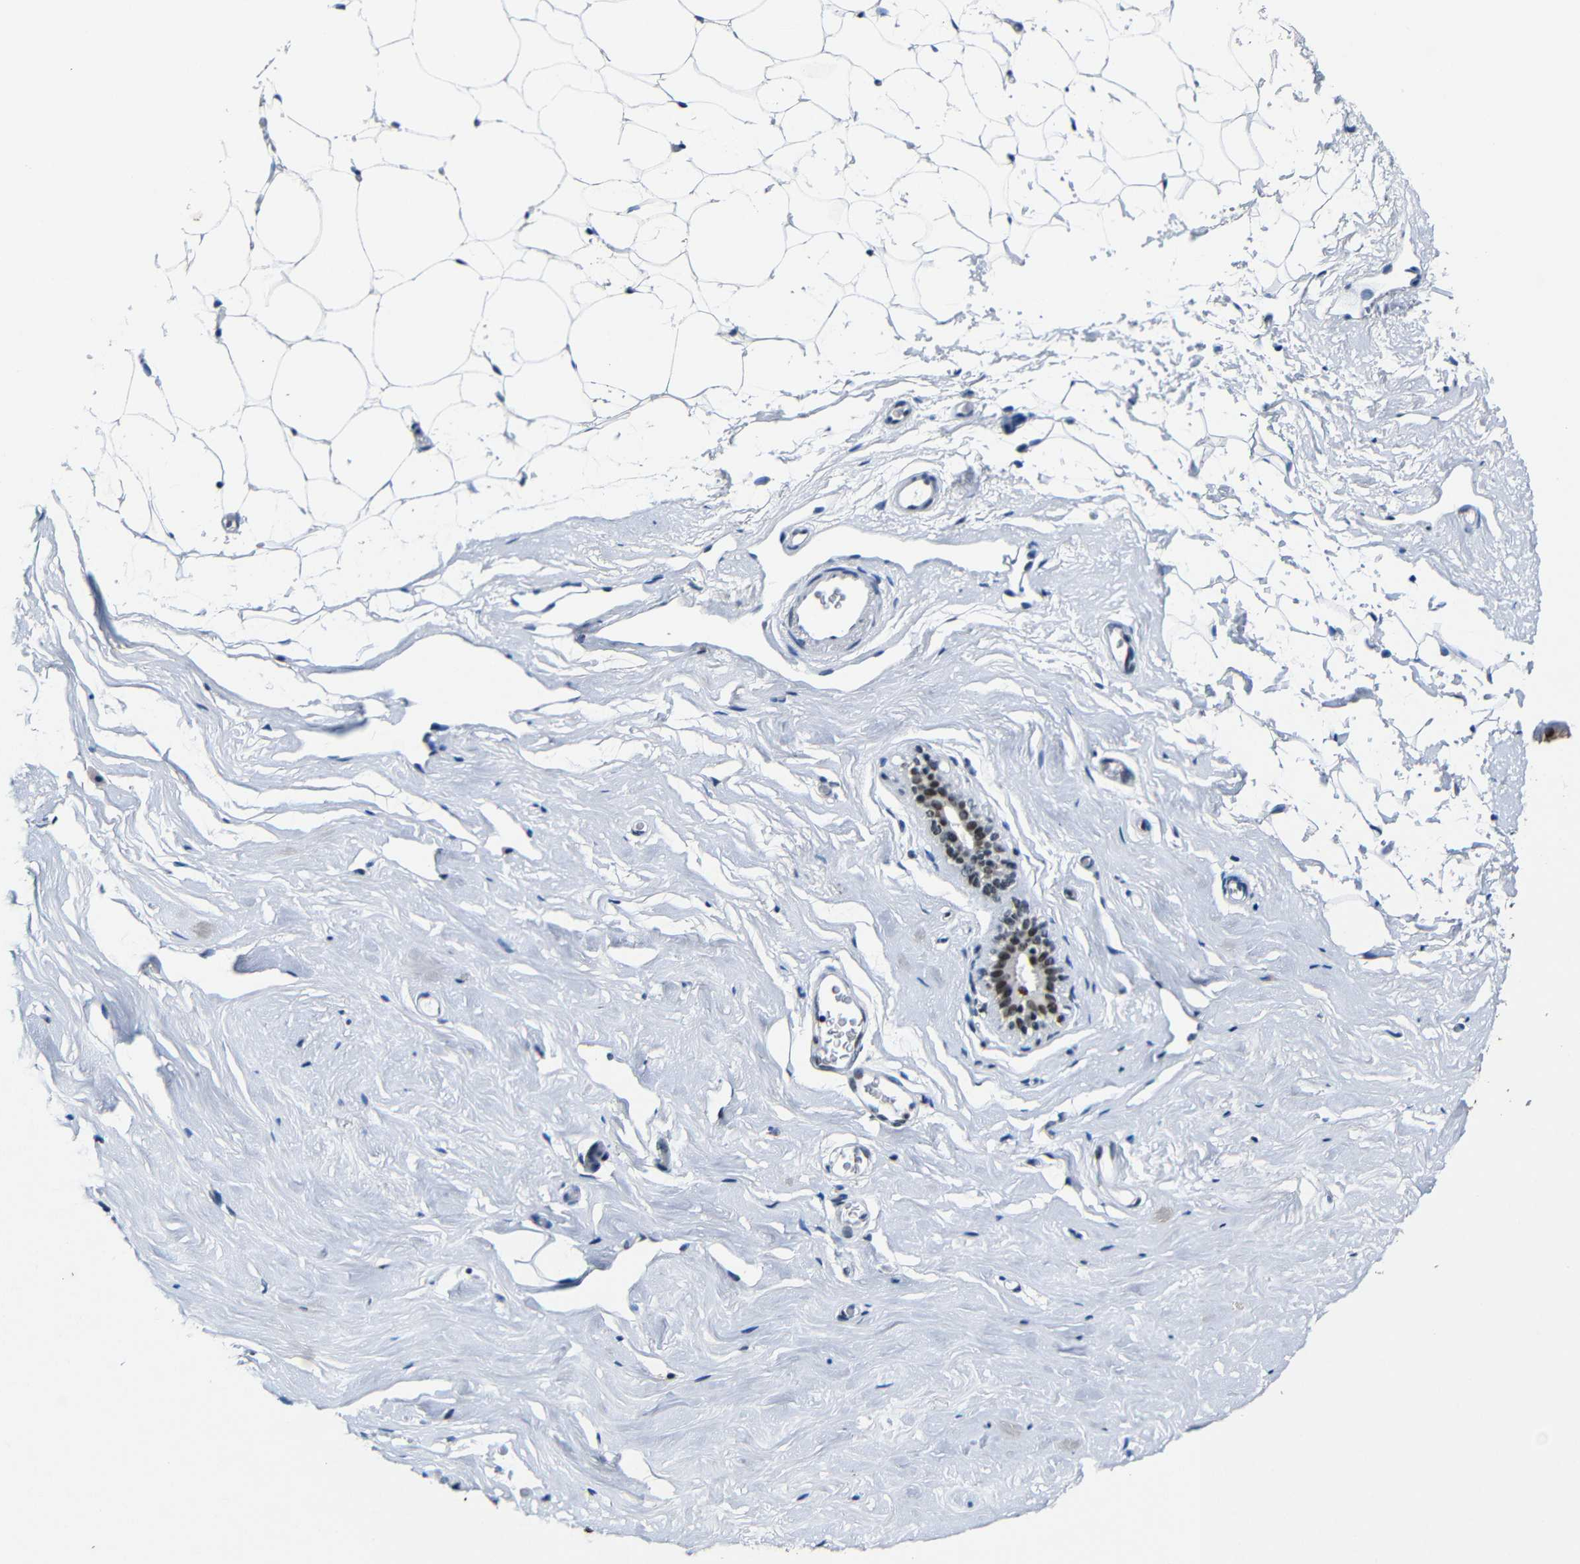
{"staining": {"intensity": "moderate", "quantity": ">75%", "location": "nuclear"}, "tissue": "breast", "cell_type": "Adipocytes", "image_type": "normal", "snomed": [{"axis": "morphology", "description": "Normal tissue, NOS"}, {"axis": "topography", "description": "Breast"}], "caption": "Immunohistochemistry image of normal human breast stained for a protein (brown), which shows medium levels of moderate nuclear expression in approximately >75% of adipocytes.", "gene": "PTBP1", "patient": {"sex": "female", "age": 75}}